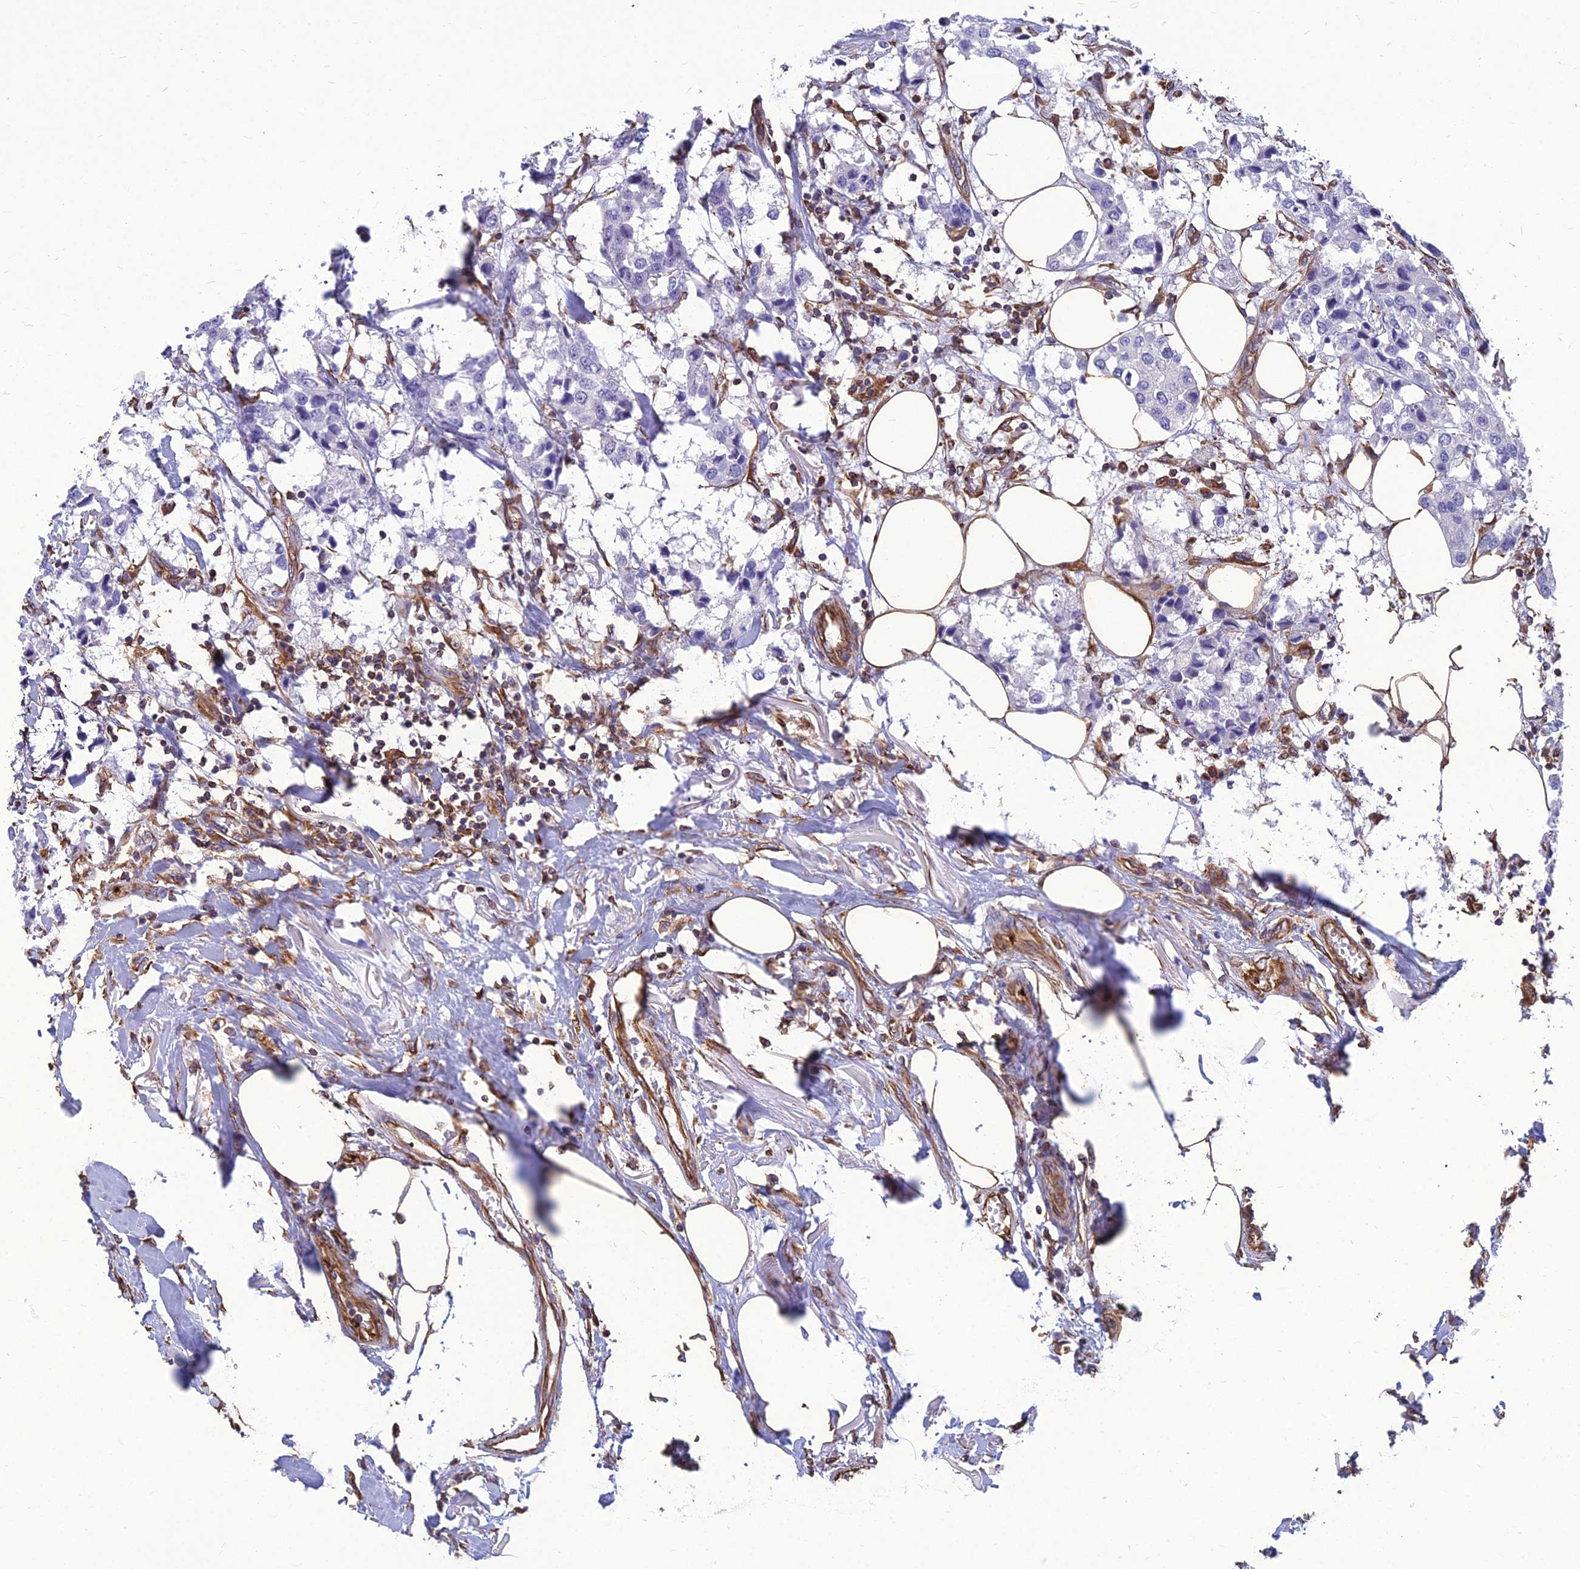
{"staining": {"intensity": "negative", "quantity": "none", "location": "none"}, "tissue": "breast cancer", "cell_type": "Tumor cells", "image_type": "cancer", "snomed": [{"axis": "morphology", "description": "Duct carcinoma"}, {"axis": "topography", "description": "Breast"}], "caption": "This is an IHC image of human breast cancer (intraductal carcinoma). There is no expression in tumor cells.", "gene": "PSMD11", "patient": {"sex": "female", "age": 80}}